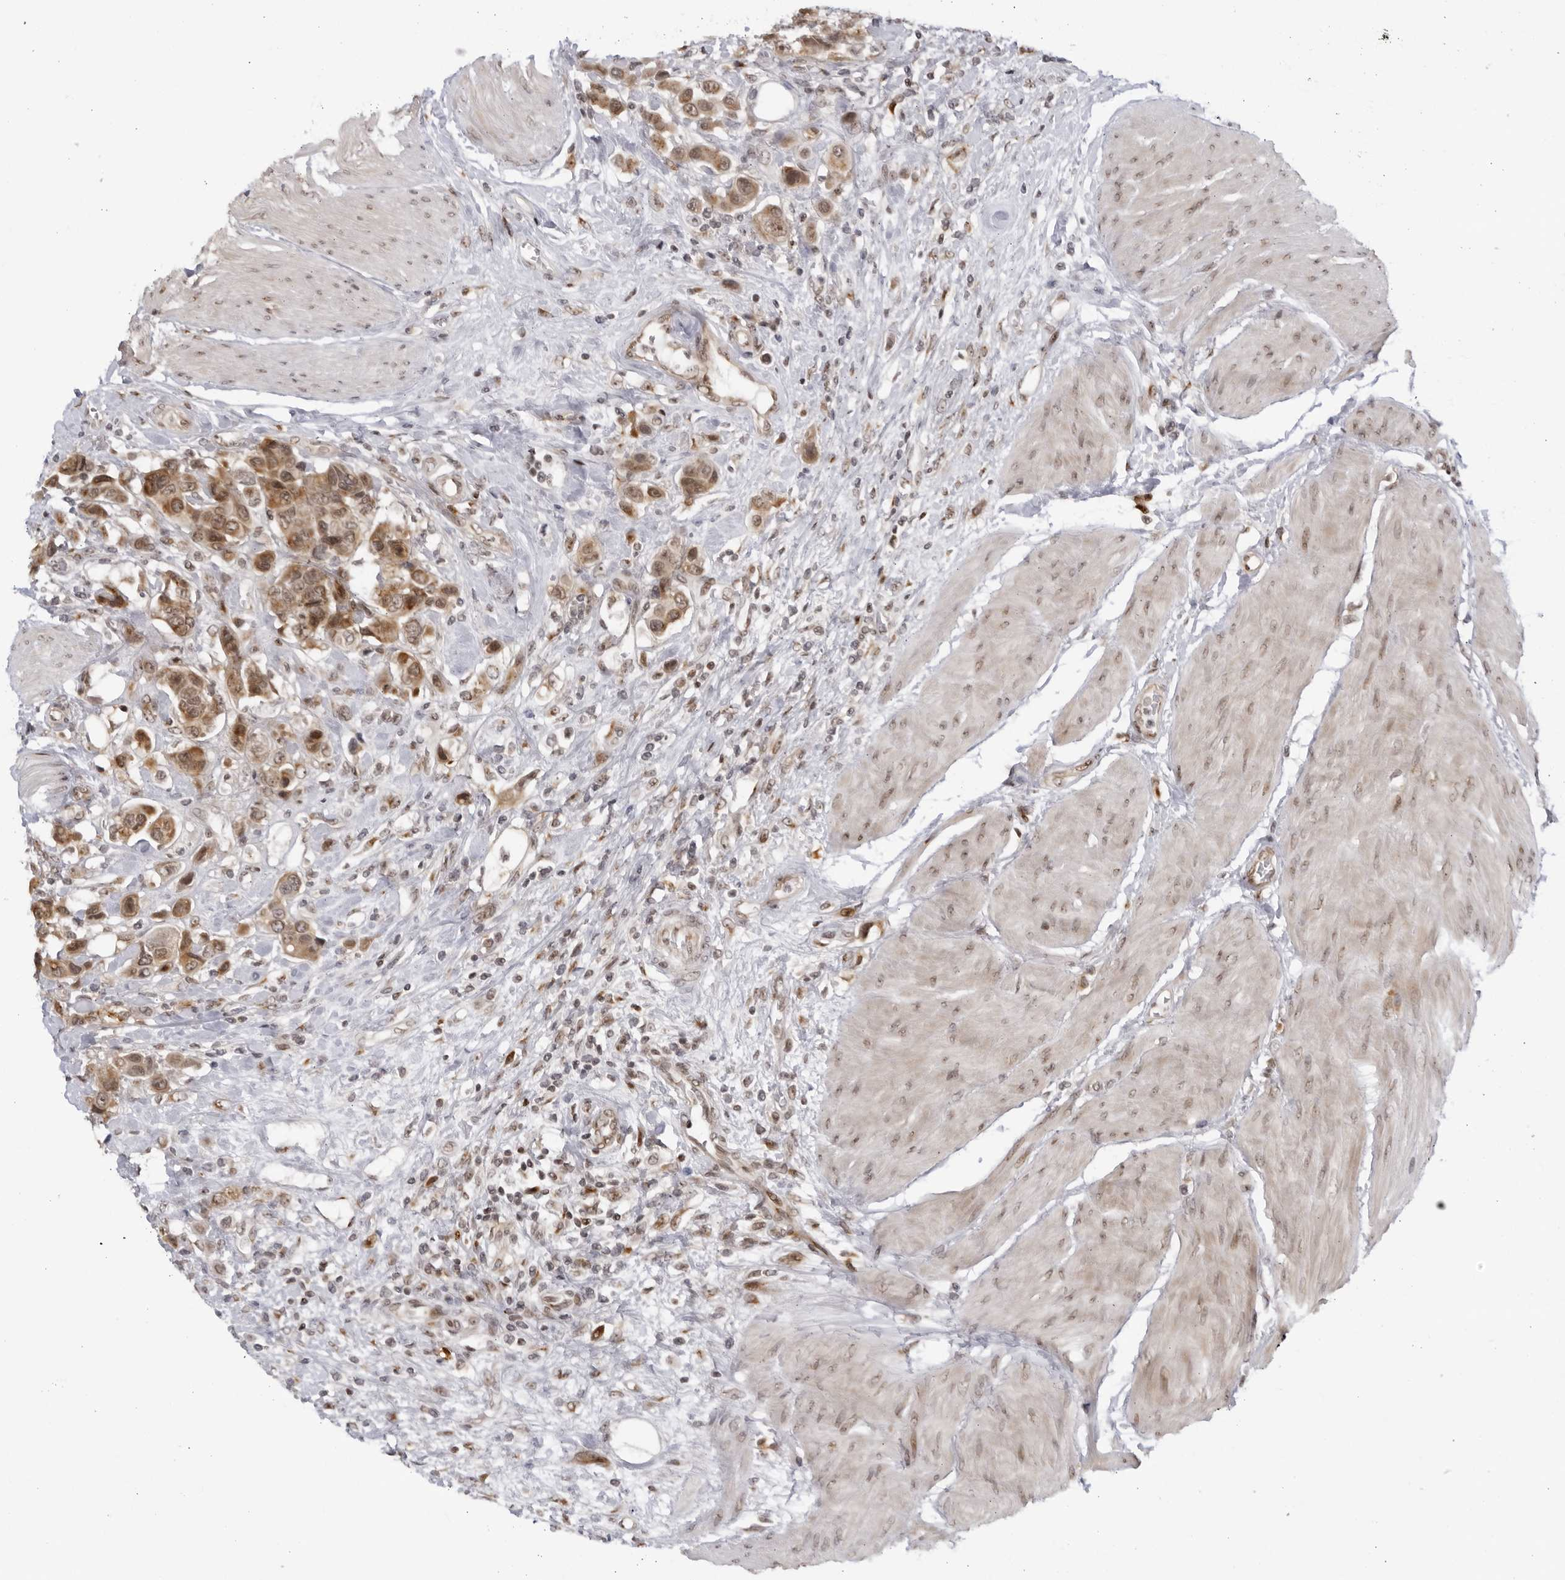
{"staining": {"intensity": "moderate", "quantity": ">75%", "location": "cytoplasmic/membranous,nuclear"}, "tissue": "urothelial cancer", "cell_type": "Tumor cells", "image_type": "cancer", "snomed": [{"axis": "morphology", "description": "Urothelial carcinoma, High grade"}, {"axis": "topography", "description": "Urinary bladder"}], "caption": "IHC staining of urothelial cancer, which reveals medium levels of moderate cytoplasmic/membranous and nuclear expression in approximately >75% of tumor cells indicating moderate cytoplasmic/membranous and nuclear protein expression. The staining was performed using DAB (brown) for protein detection and nuclei were counterstained in hematoxylin (blue).", "gene": "RASGEF1C", "patient": {"sex": "male", "age": 50}}